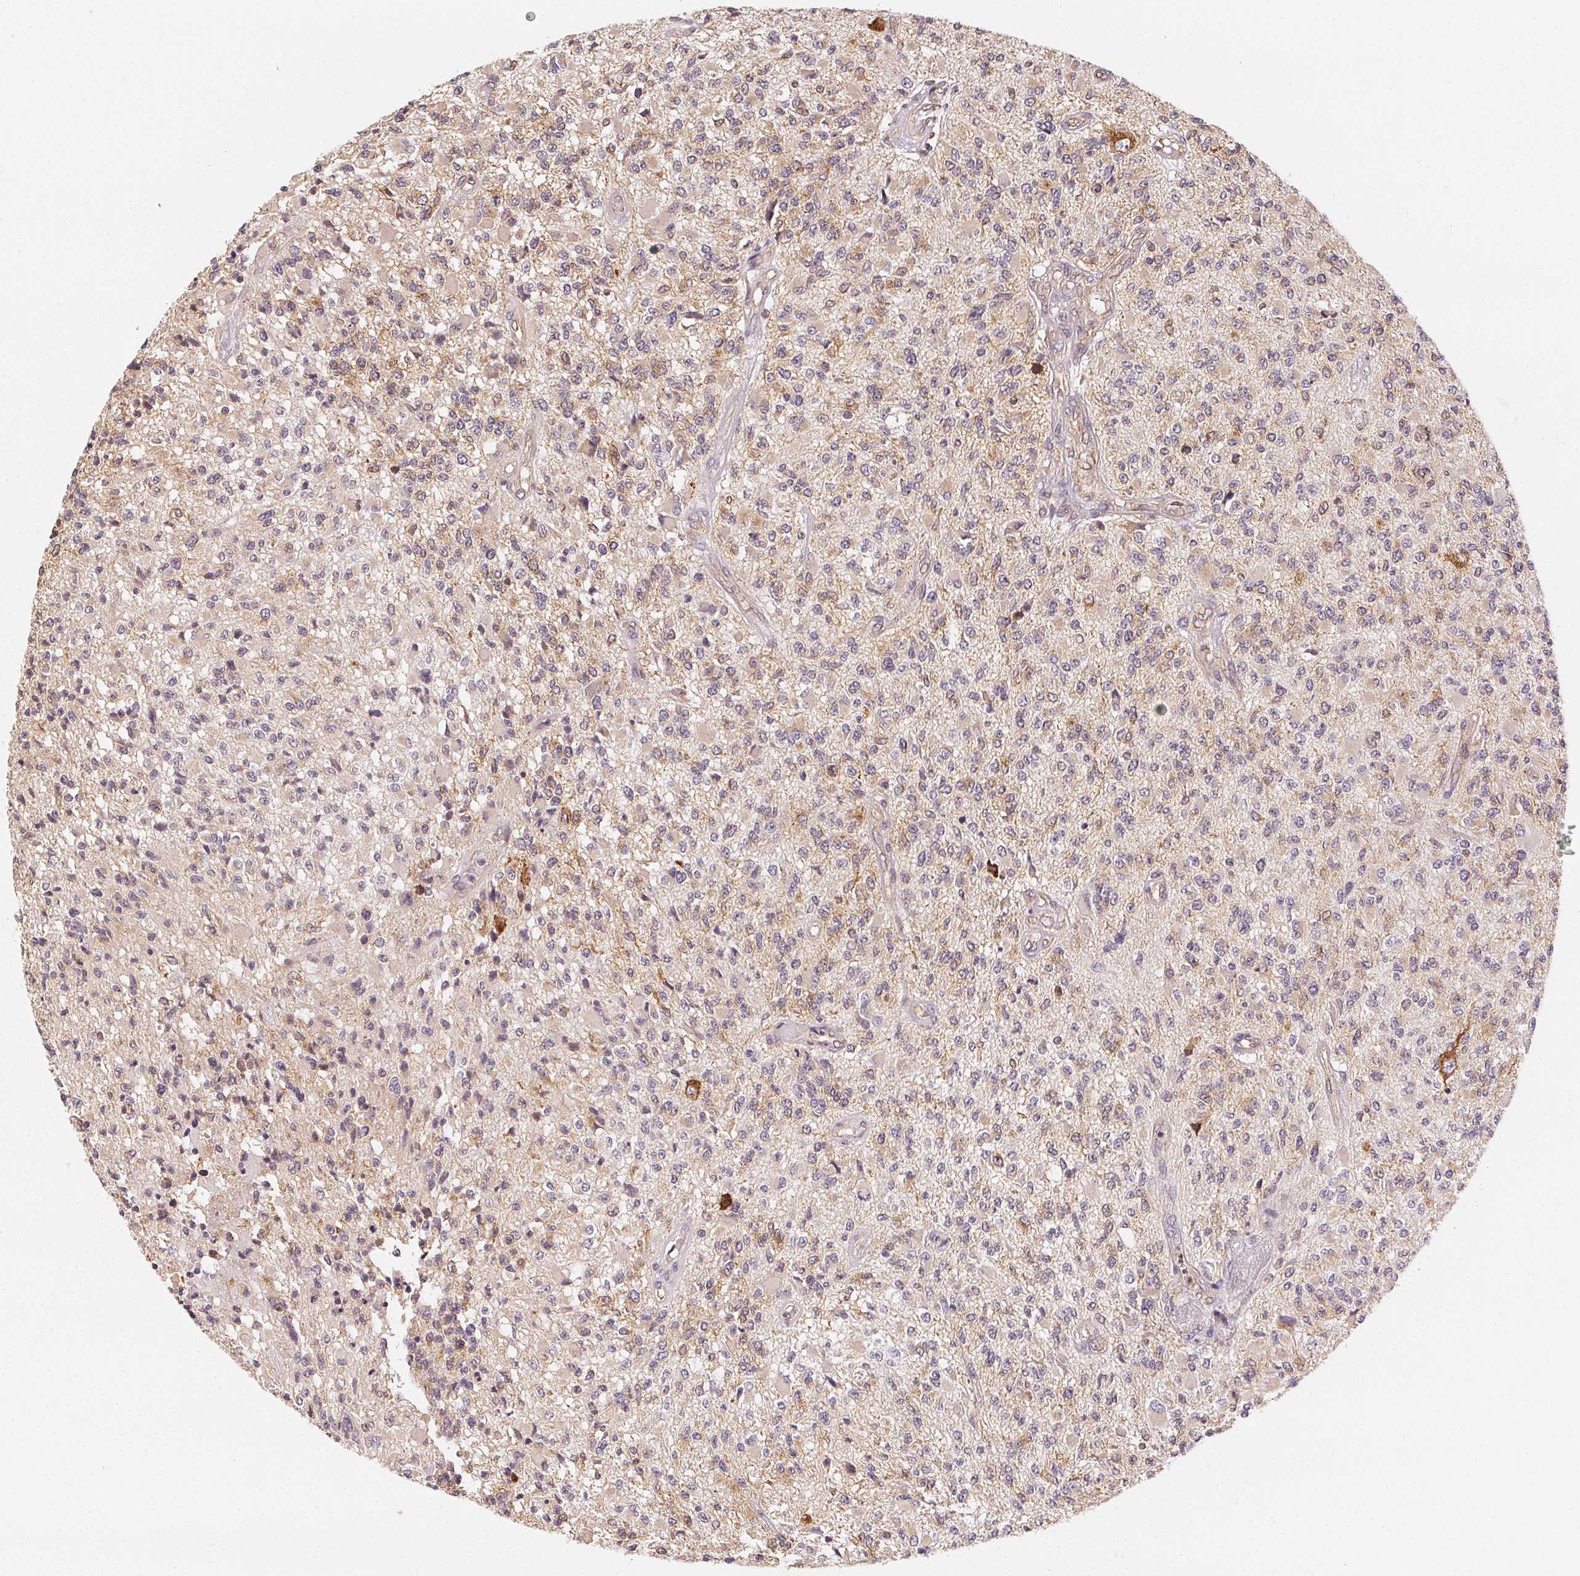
{"staining": {"intensity": "weak", "quantity": "<25%", "location": "cytoplasmic/membranous"}, "tissue": "glioma", "cell_type": "Tumor cells", "image_type": "cancer", "snomed": [{"axis": "morphology", "description": "Glioma, malignant, High grade"}, {"axis": "topography", "description": "Brain"}], "caption": "Tumor cells are negative for protein expression in human high-grade glioma (malignant). The staining is performed using DAB (3,3'-diaminobenzidine) brown chromogen with nuclei counter-stained in using hematoxylin.", "gene": "SEZ6L2", "patient": {"sex": "female", "age": 63}}